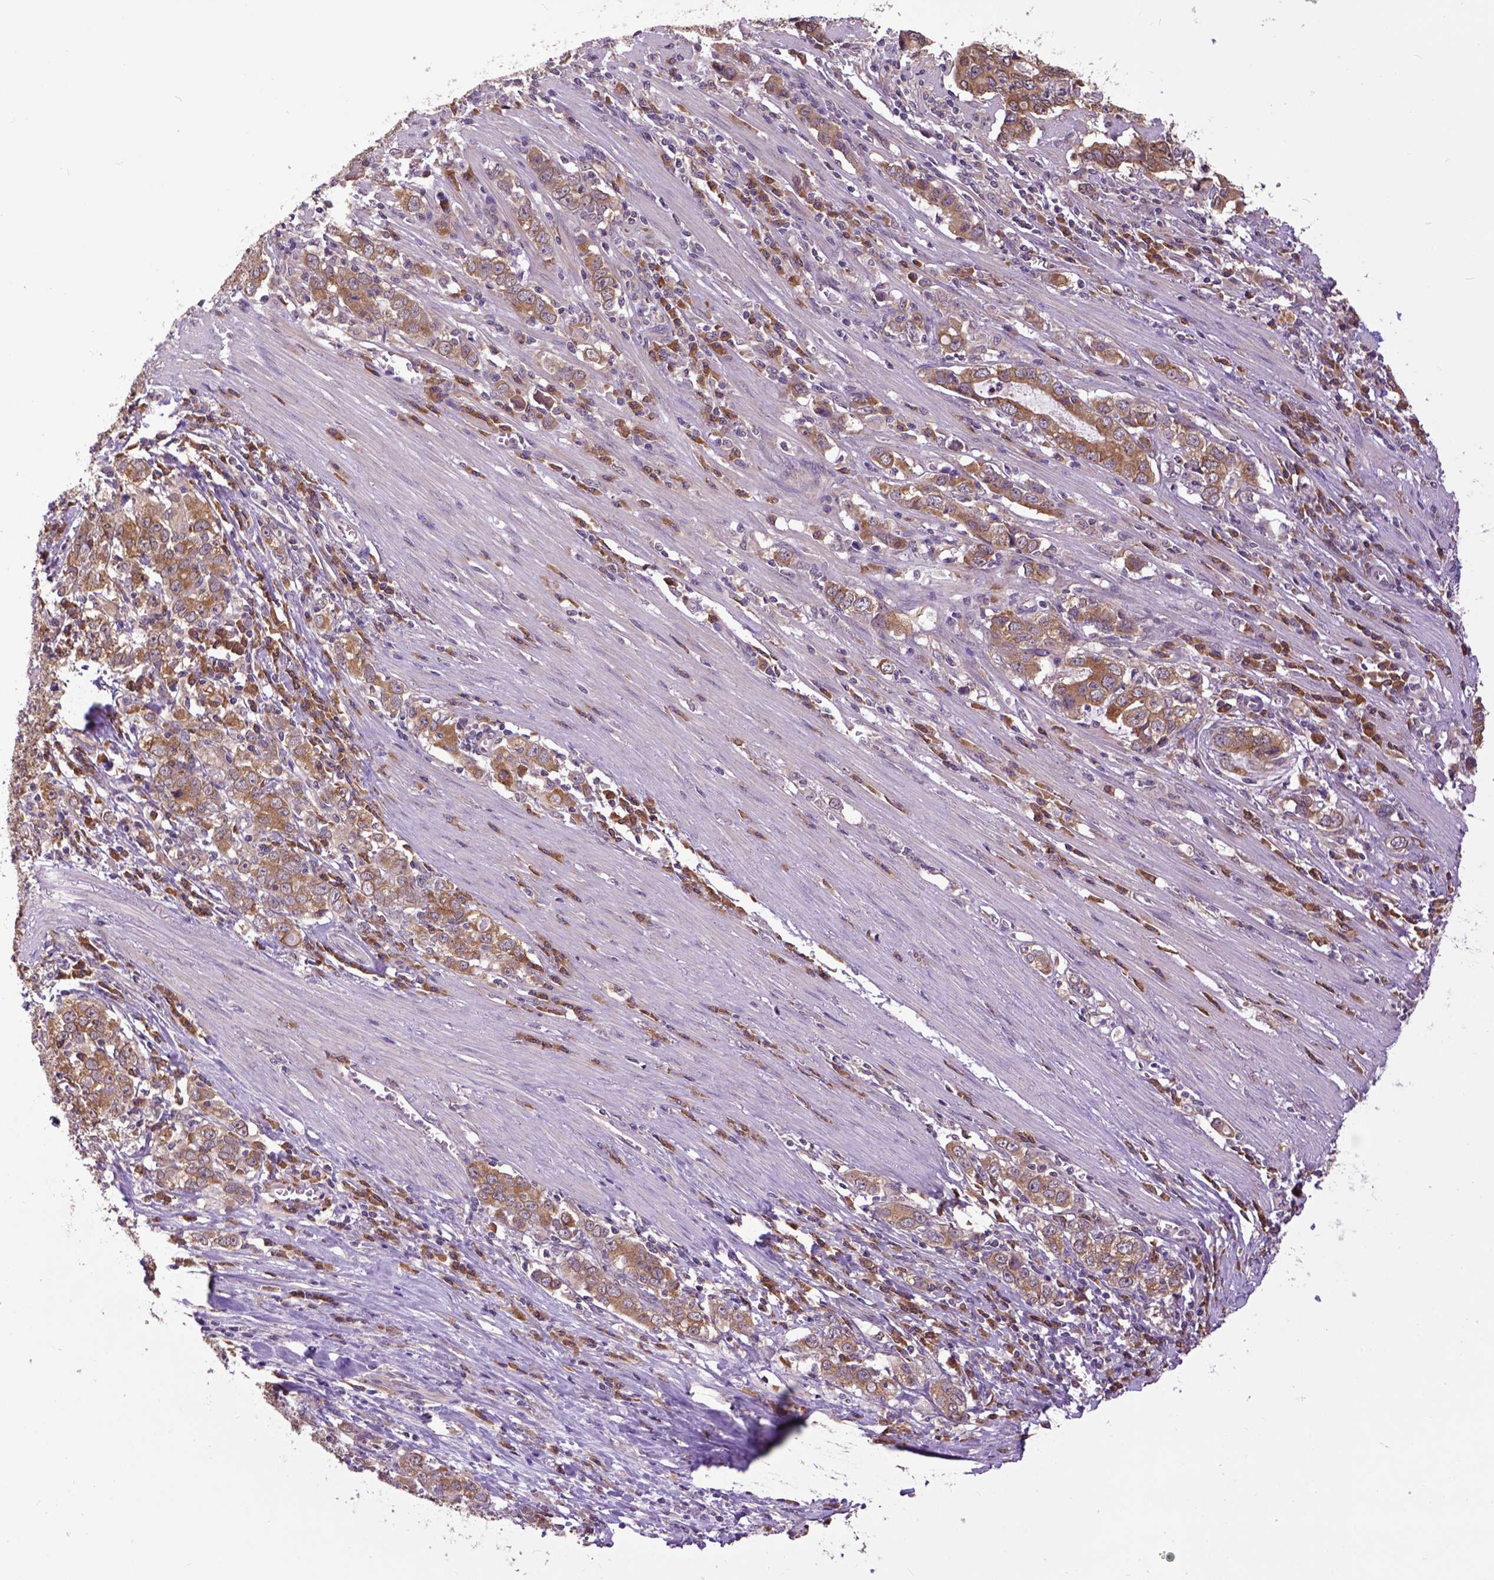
{"staining": {"intensity": "moderate", "quantity": ">75%", "location": "cytoplasmic/membranous"}, "tissue": "stomach cancer", "cell_type": "Tumor cells", "image_type": "cancer", "snomed": [{"axis": "morphology", "description": "Adenocarcinoma, NOS"}, {"axis": "topography", "description": "Stomach, lower"}], "caption": "Immunohistochemistry of stomach cancer (adenocarcinoma) shows medium levels of moderate cytoplasmic/membranous staining in approximately >75% of tumor cells.", "gene": "ARL1", "patient": {"sex": "female", "age": 72}}